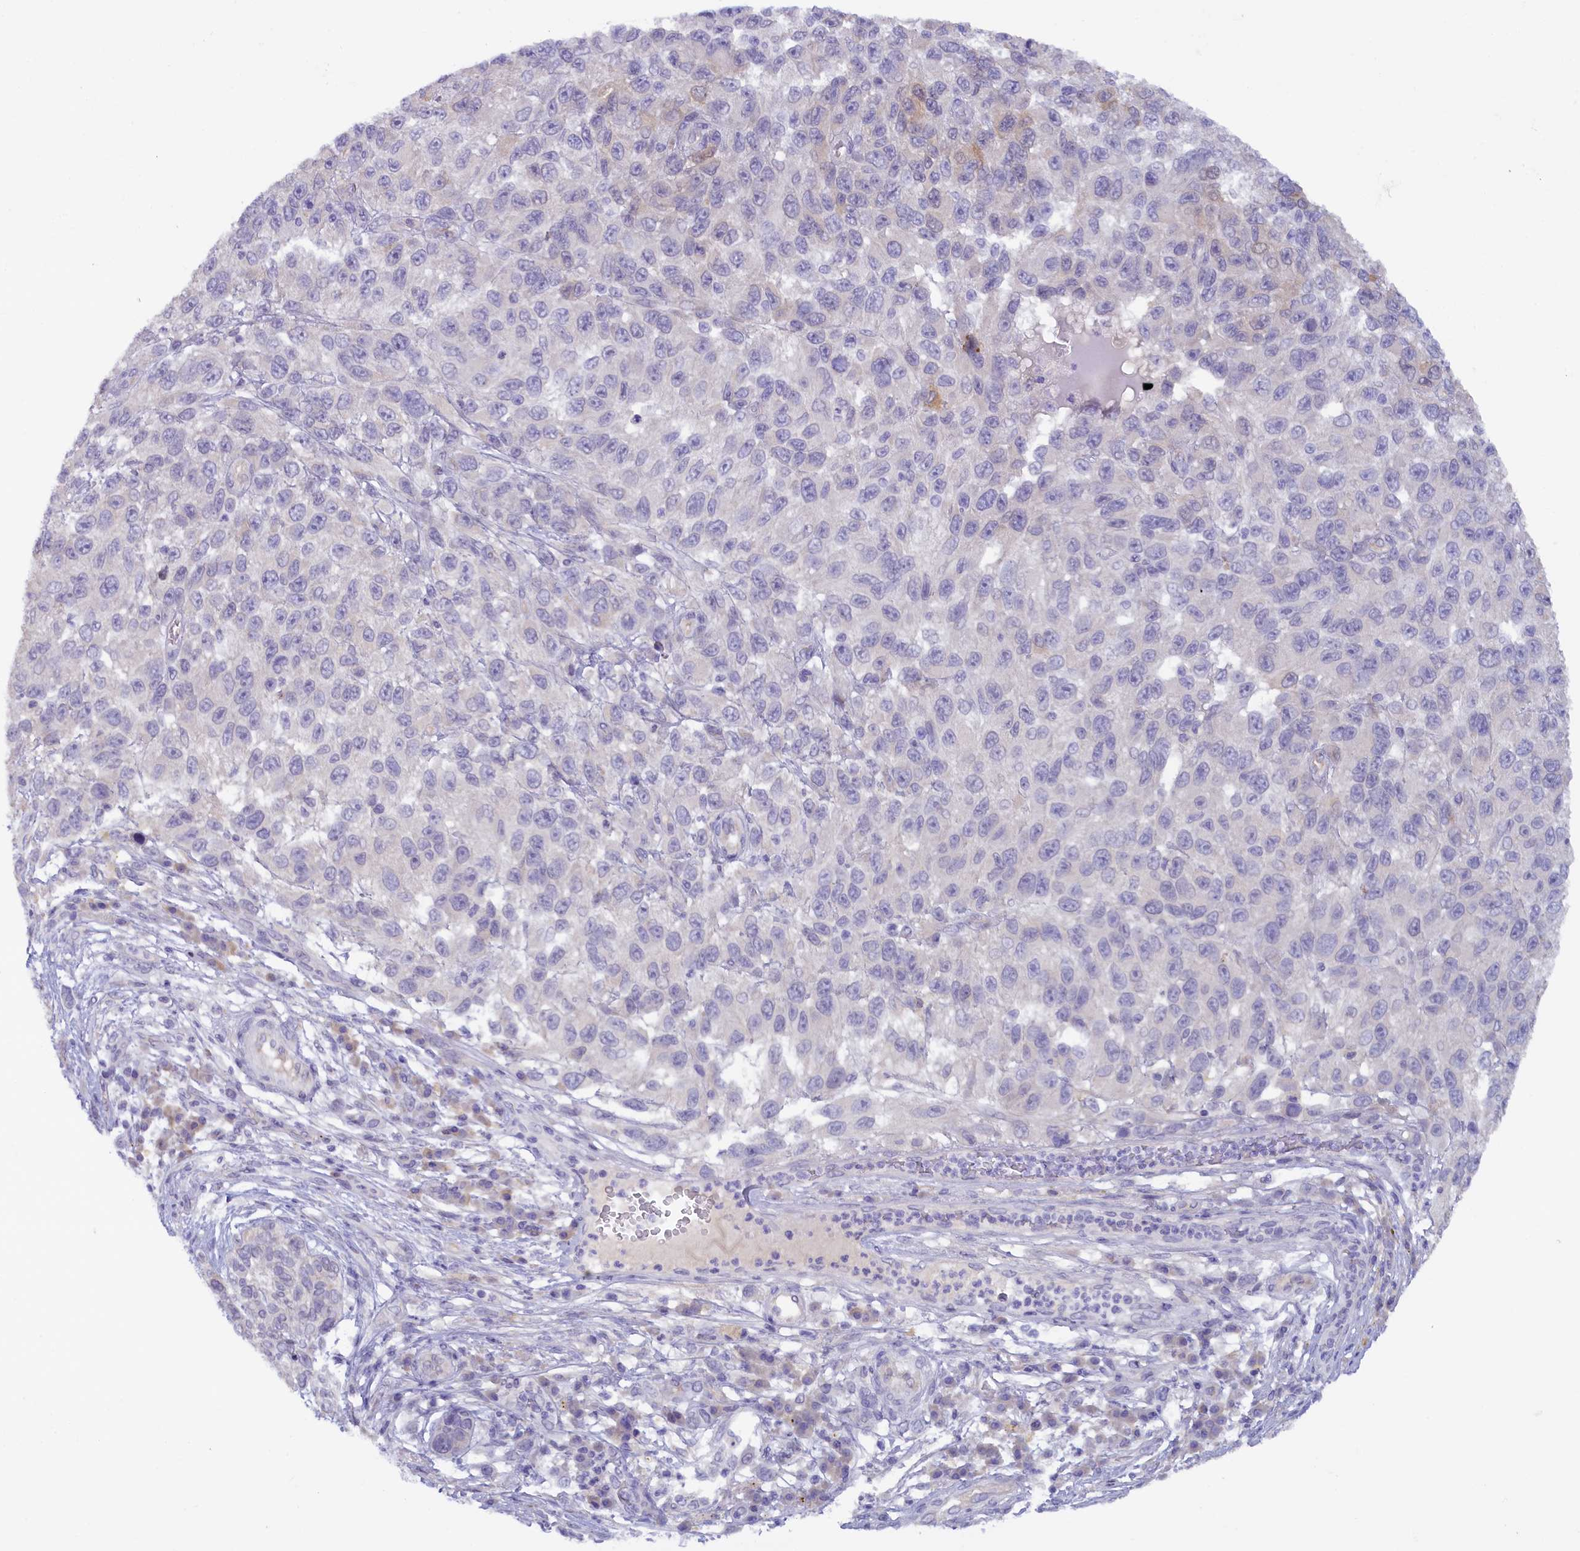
{"staining": {"intensity": "negative", "quantity": "none", "location": "none"}, "tissue": "melanoma", "cell_type": "Tumor cells", "image_type": "cancer", "snomed": [{"axis": "morphology", "description": "Malignant melanoma, NOS"}, {"axis": "topography", "description": "Skin"}], "caption": "Tumor cells show no significant protein staining in melanoma. (Brightfield microscopy of DAB immunohistochemistry (IHC) at high magnification).", "gene": "ZSWIM4", "patient": {"sex": "female", "age": 96}}